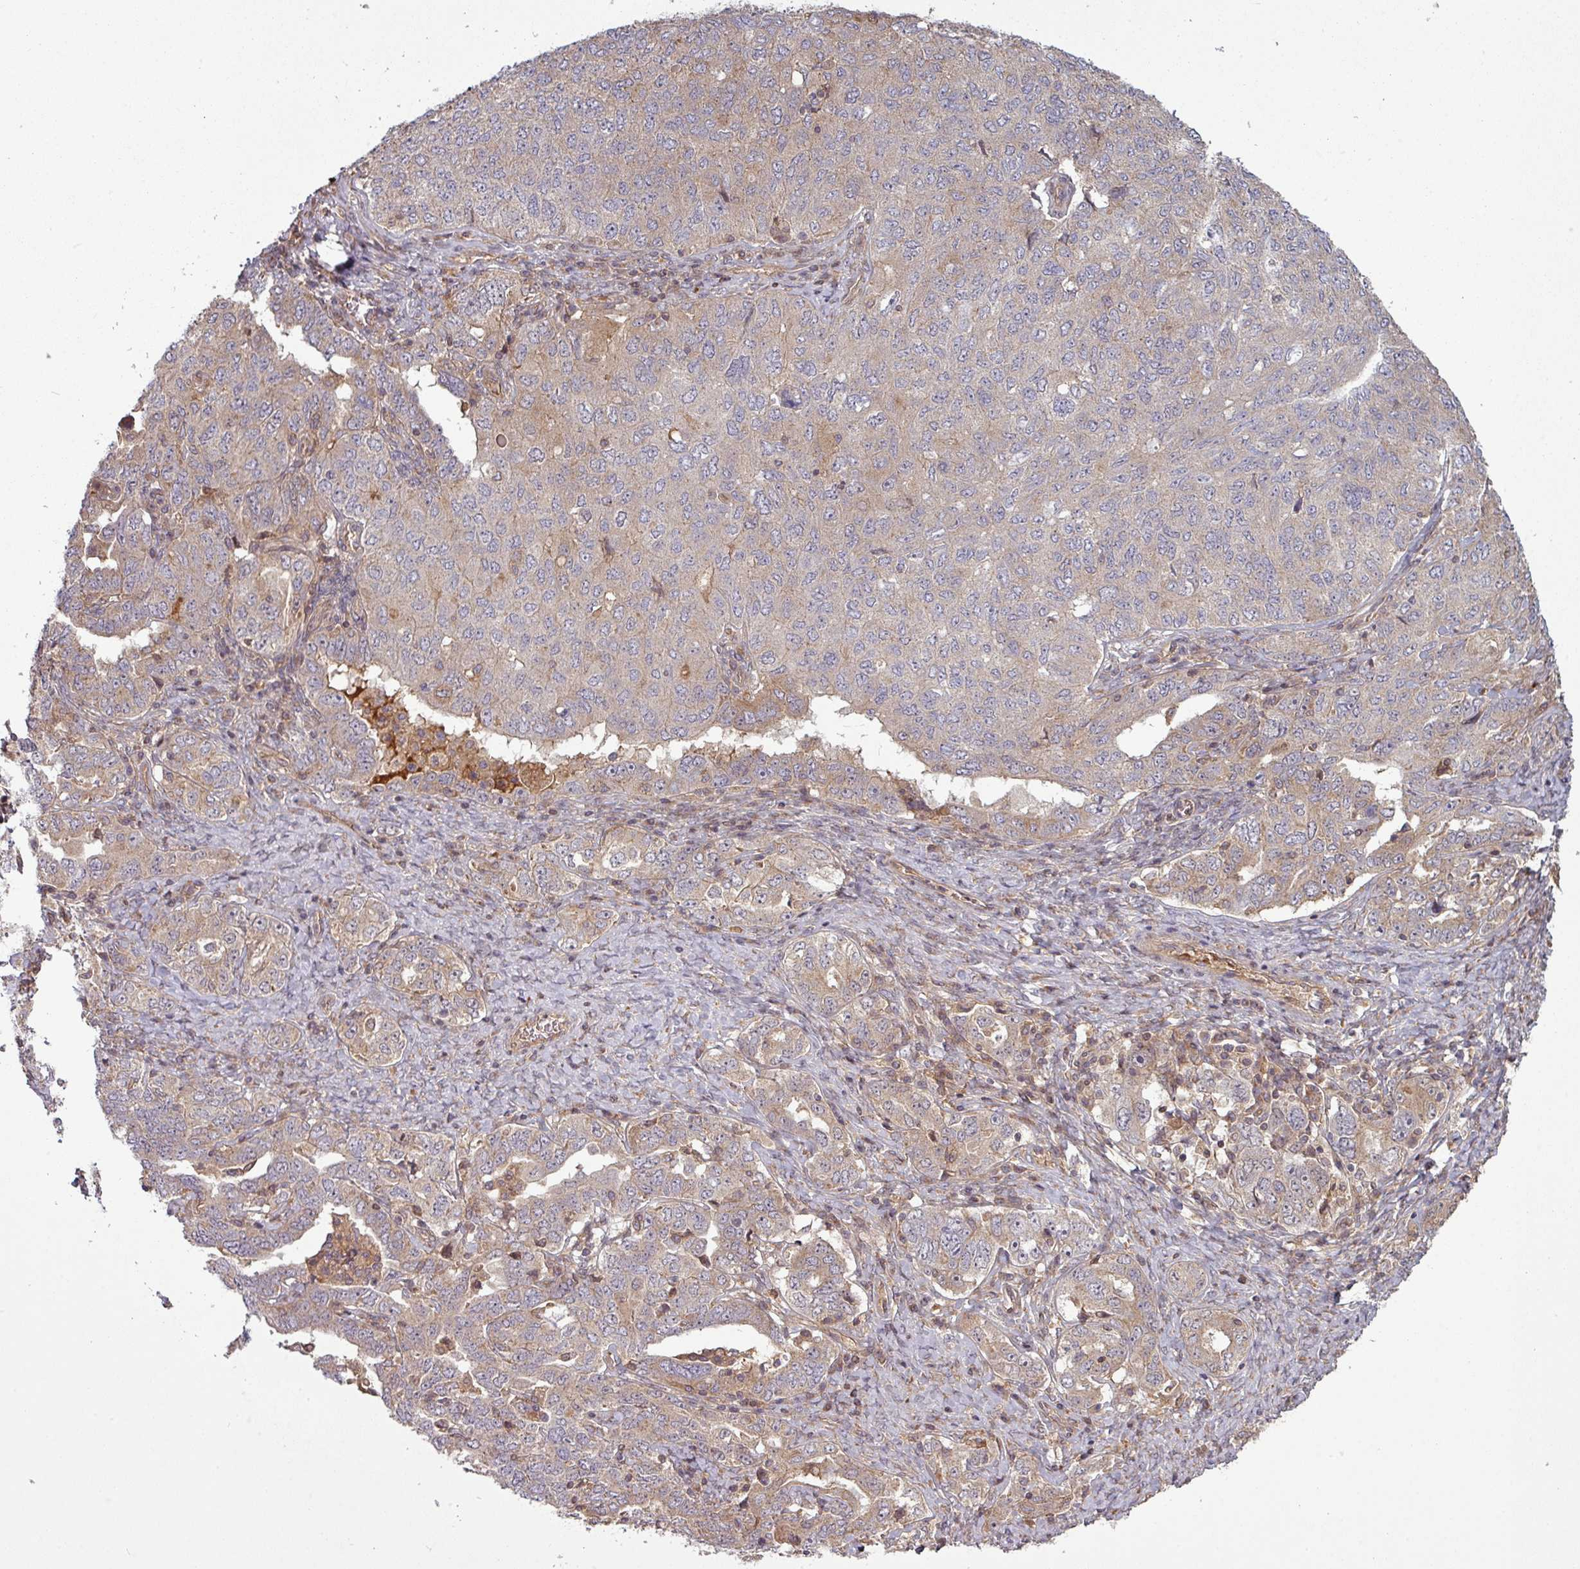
{"staining": {"intensity": "weak", "quantity": "25%-75%", "location": "cytoplasmic/membranous"}, "tissue": "ovarian cancer", "cell_type": "Tumor cells", "image_type": "cancer", "snomed": [{"axis": "morphology", "description": "Carcinoma, endometroid"}, {"axis": "topography", "description": "Ovary"}], "caption": "Ovarian cancer stained with a protein marker reveals weak staining in tumor cells.", "gene": "SNRNP25", "patient": {"sex": "female", "age": 62}}